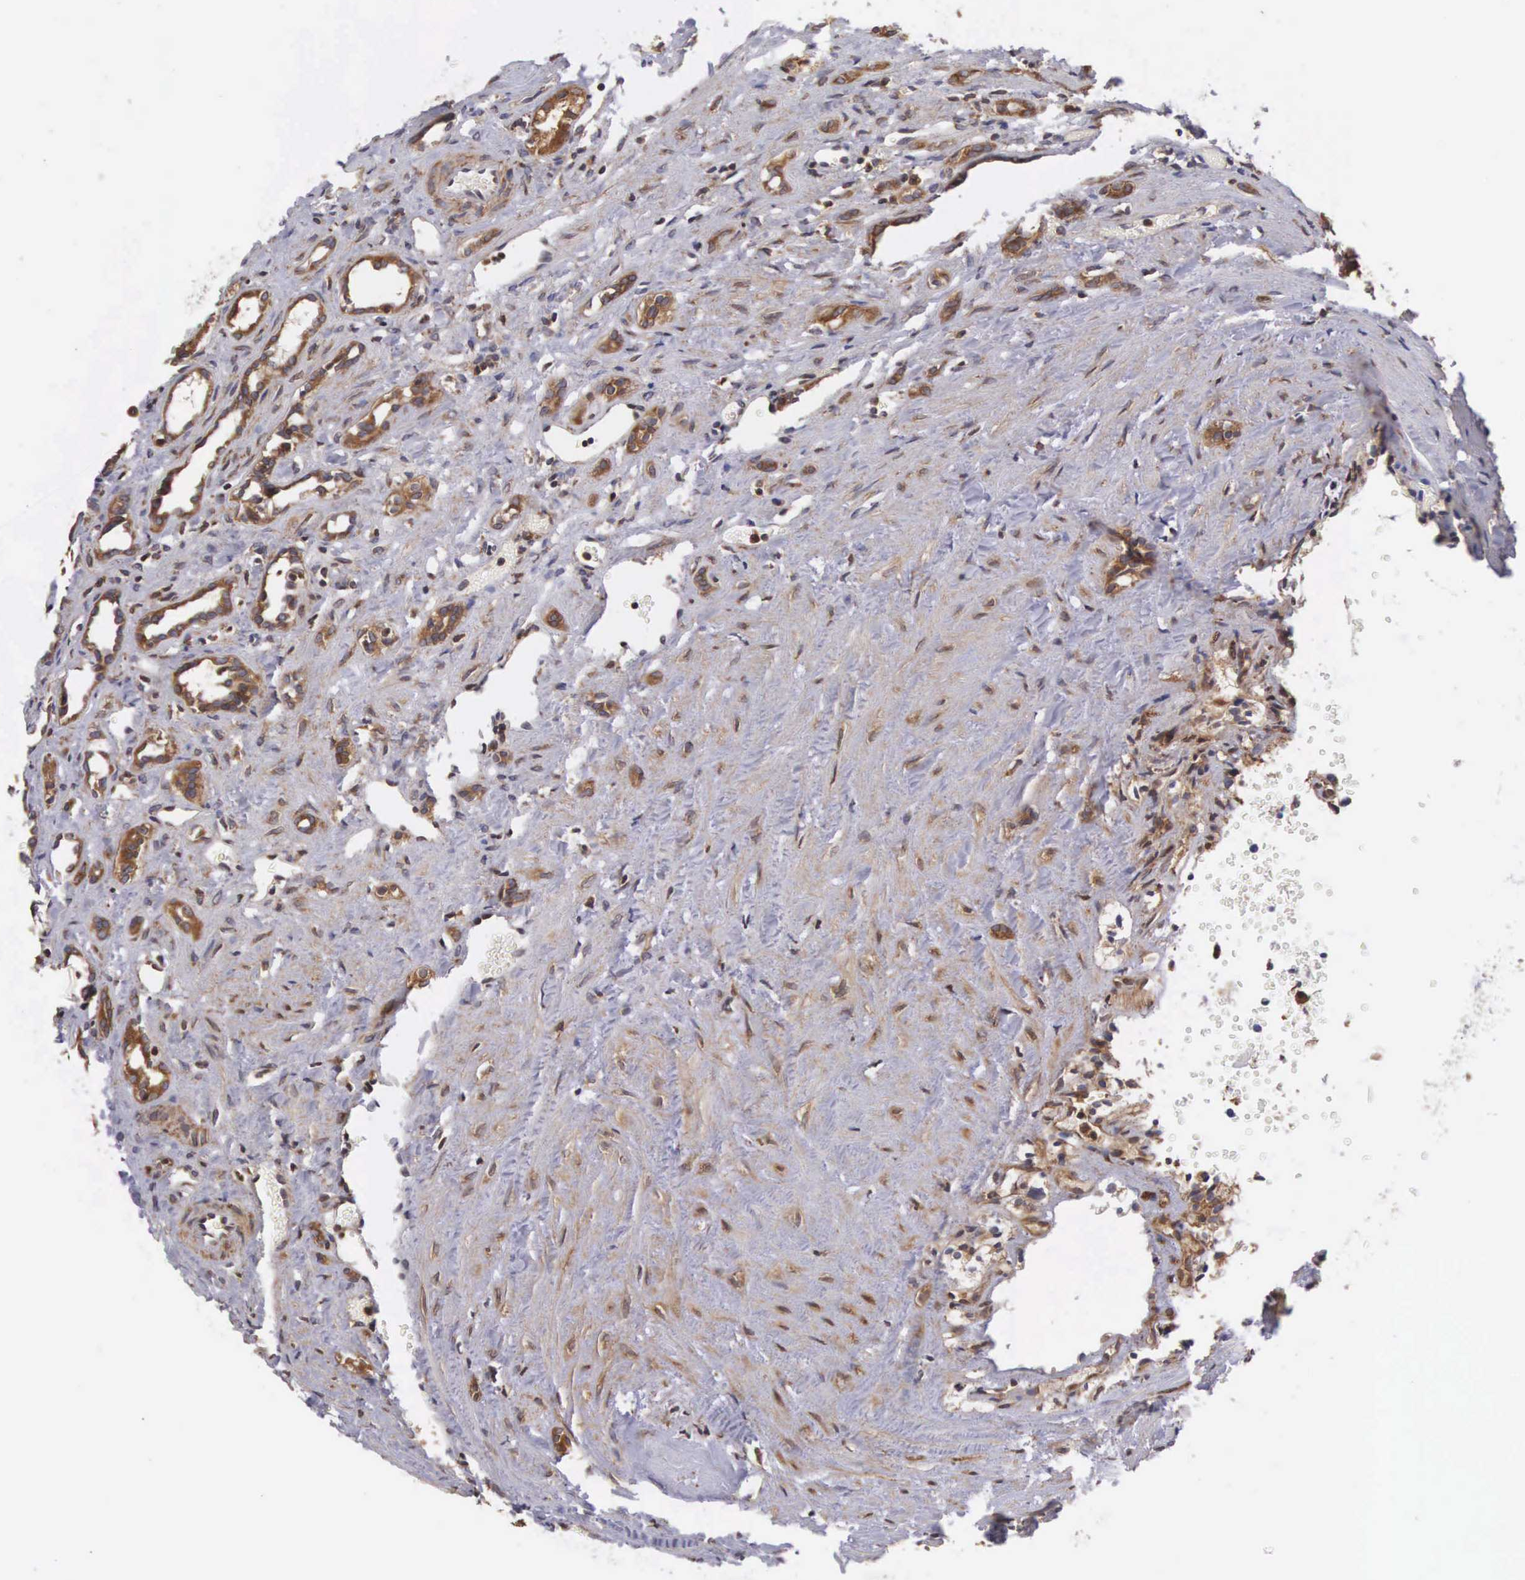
{"staining": {"intensity": "moderate", "quantity": "25%-75%", "location": "cytoplasmic/membranous"}, "tissue": "kidney", "cell_type": "Cells in glomeruli", "image_type": "normal", "snomed": [{"axis": "morphology", "description": "Normal tissue, NOS"}, {"axis": "topography", "description": "Kidney"}], "caption": "Unremarkable kidney exhibits moderate cytoplasmic/membranous positivity in about 25%-75% of cells in glomeruli.", "gene": "DHRS1", "patient": {"sex": "male", "age": 36}}